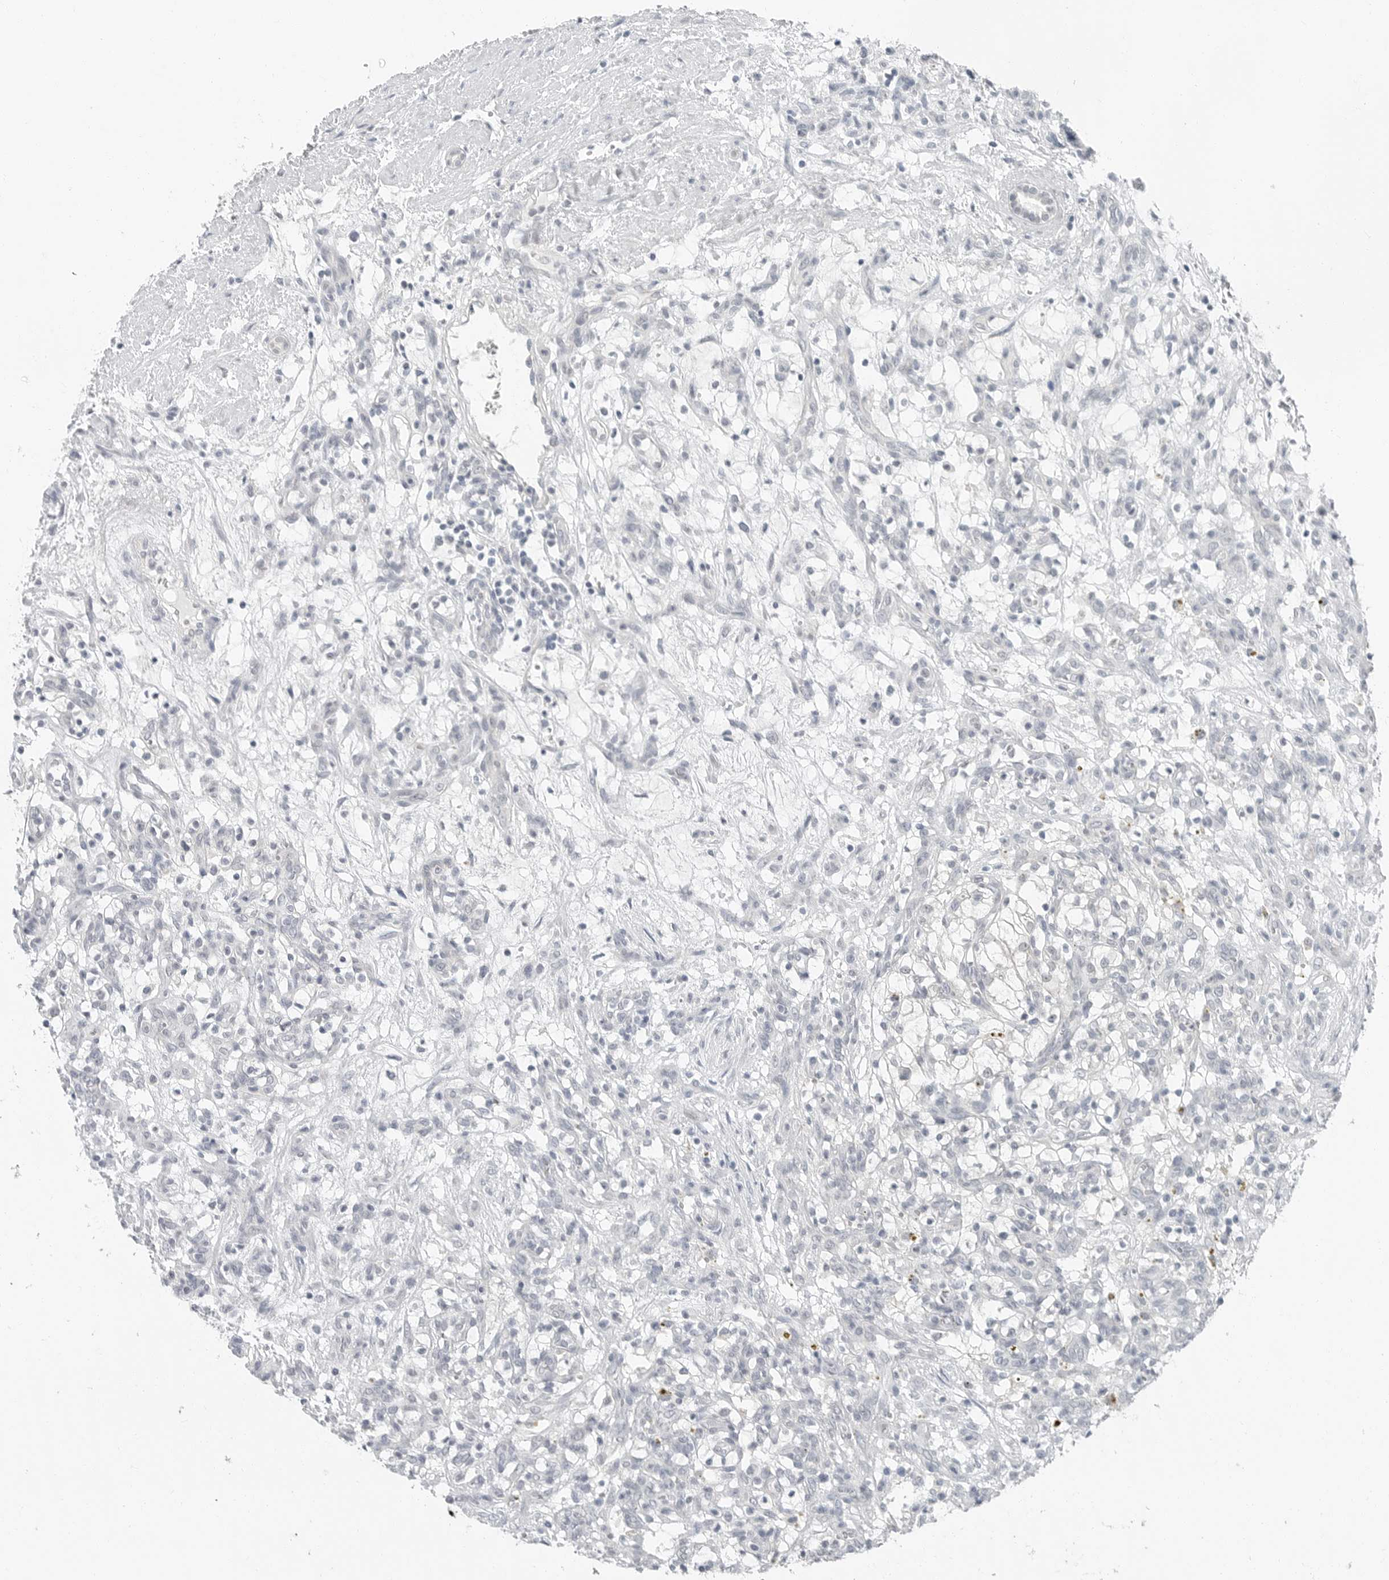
{"staining": {"intensity": "negative", "quantity": "none", "location": "none"}, "tissue": "renal cancer", "cell_type": "Tumor cells", "image_type": "cancer", "snomed": [{"axis": "morphology", "description": "Adenocarcinoma, NOS"}, {"axis": "topography", "description": "Kidney"}], "caption": "A high-resolution micrograph shows IHC staining of renal cancer (adenocarcinoma), which demonstrates no significant expression in tumor cells.", "gene": "FCRLB", "patient": {"sex": "female", "age": 57}}